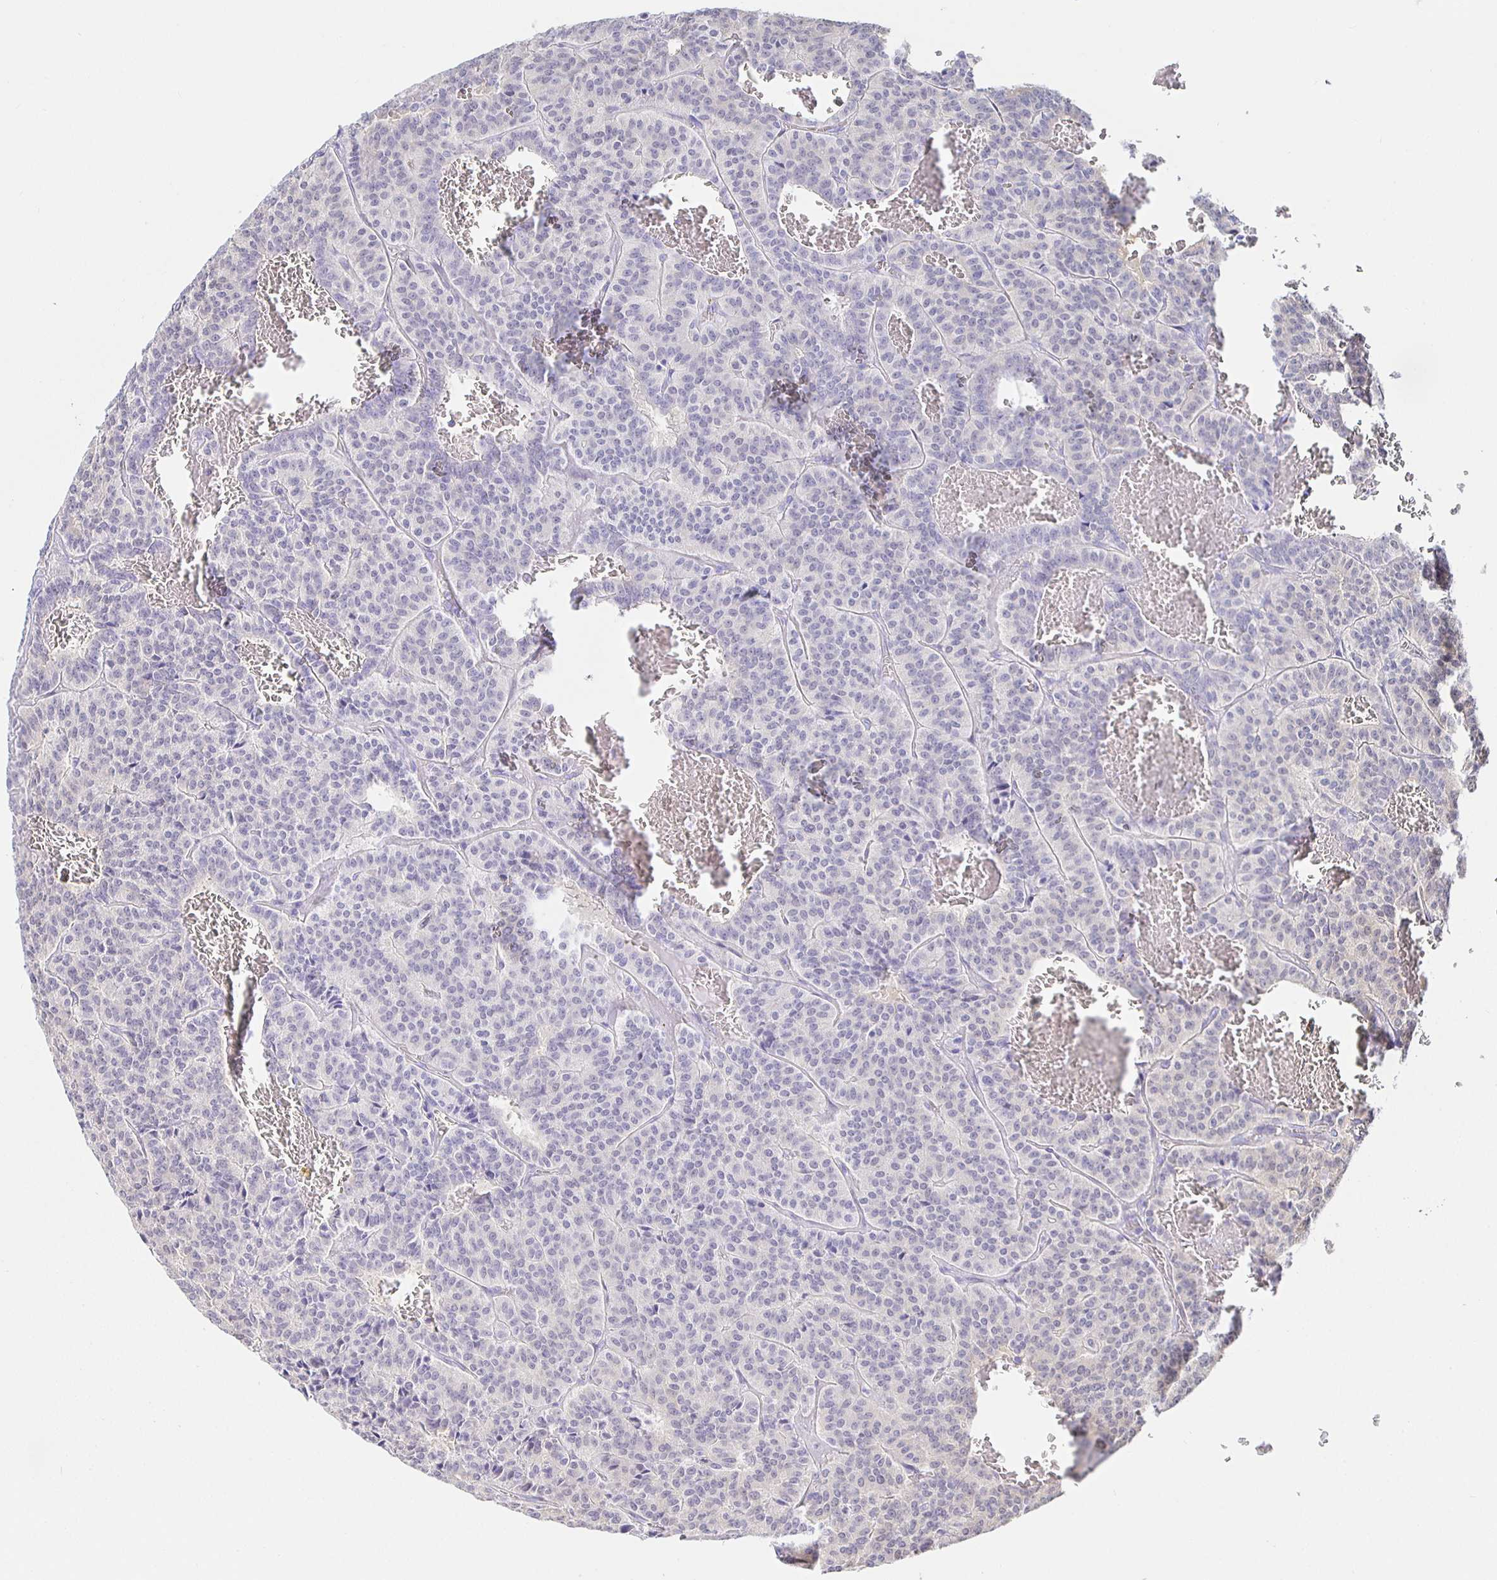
{"staining": {"intensity": "negative", "quantity": "none", "location": "none"}, "tissue": "carcinoid", "cell_type": "Tumor cells", "image_type": "cancer", "snomed": [{"axis": "morphology", "description": "Carcinoid, malignant, NOS"}, {"axis": "topography", "description": "Lung"}], "caption": "There is no significant staining in tumor cells of malignant carcinoid.", "gene": "HSPA4L", "patient": {"sex": "male", "age": 70}}